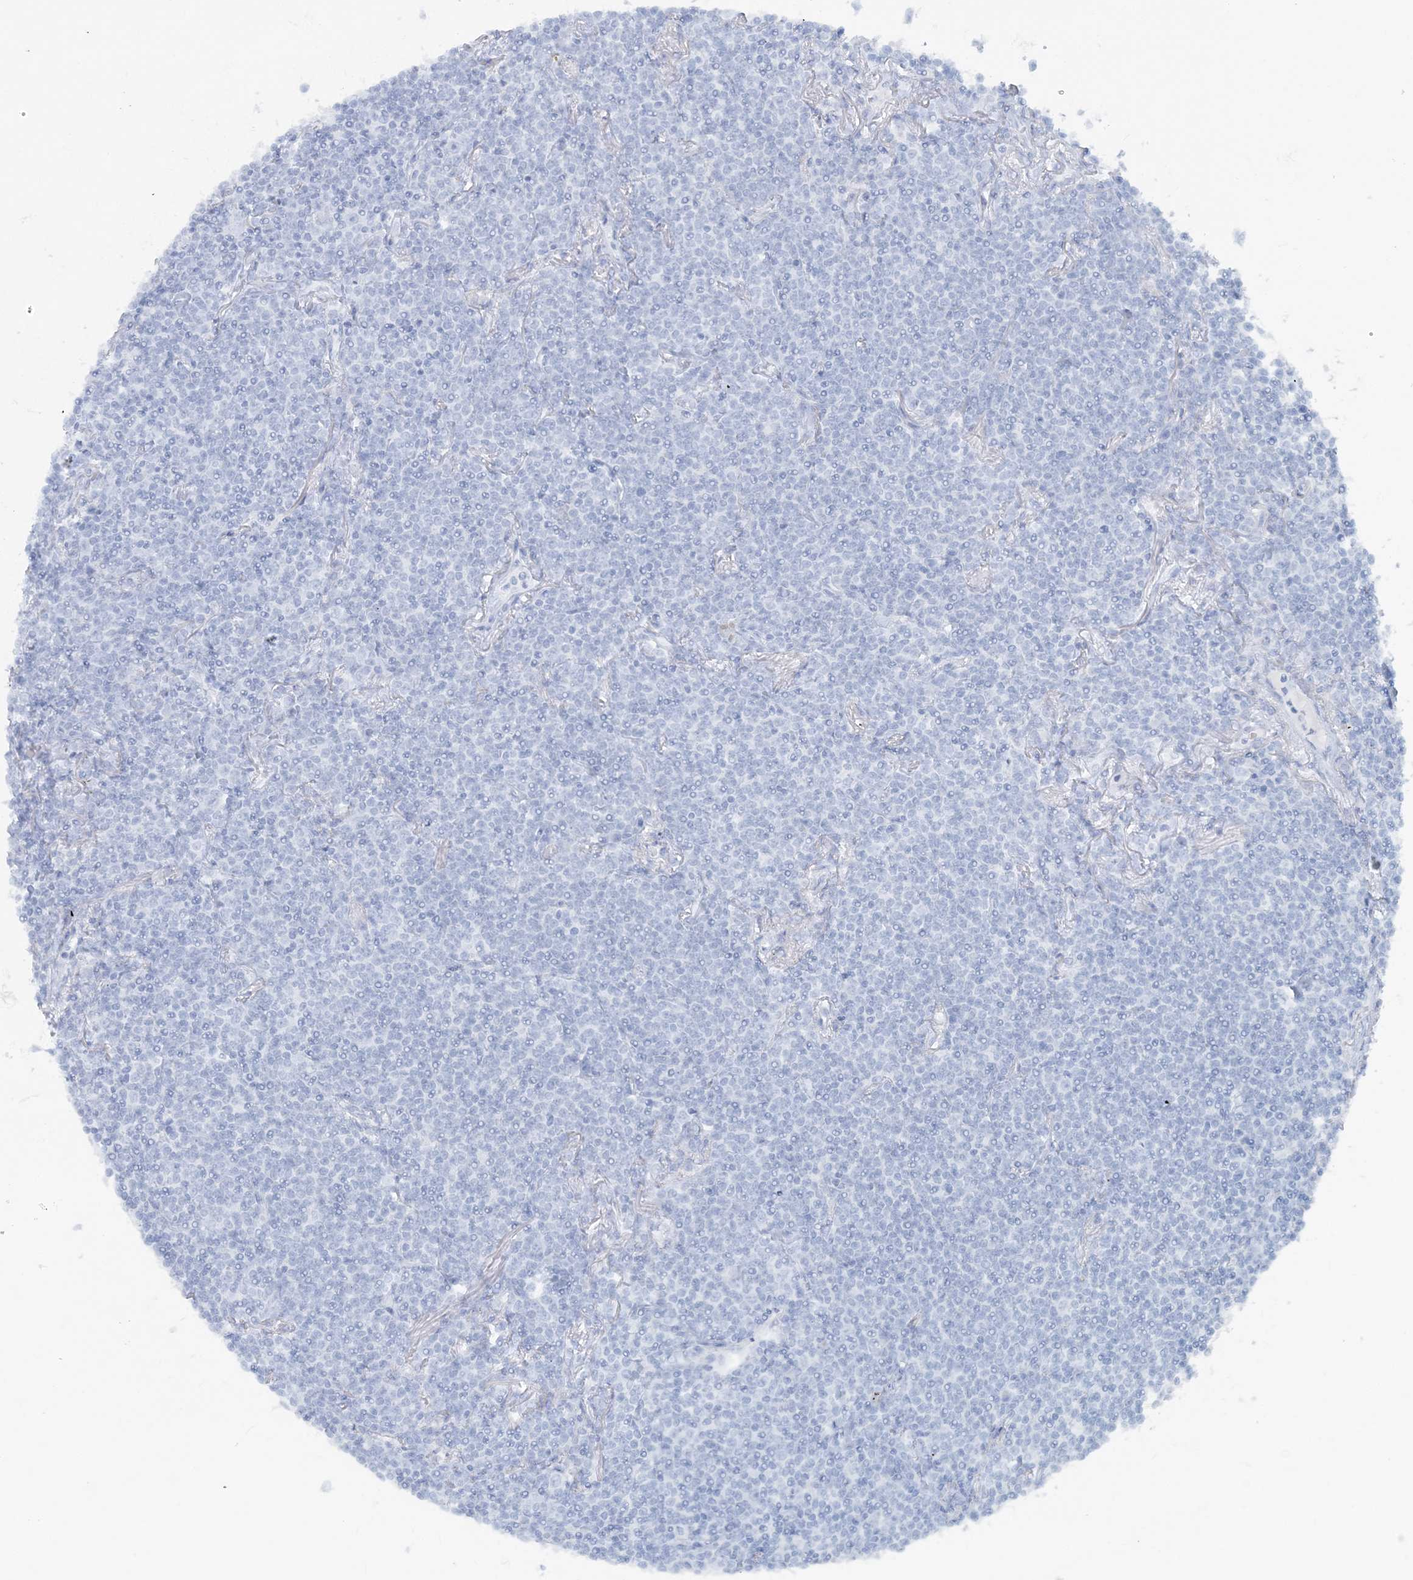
{"staining": {"intensity": "negative", "quantity": "none", "location": "none"}, "tissue": "lymphoma", "cell_type": "Tumor cells", "image_type": "cancer", "snomed": [{"axis": "morphology", "description": "Malignant lymphoma, non-Hodgkin's type, Low grade"}, {"axis": "topography", "description": "Lung"}], "caption": "The image exhibits no staining of tumor cells in lymphoma.", "gene": "ATP11A", "patient": {"sex": "female", "age": 71}}